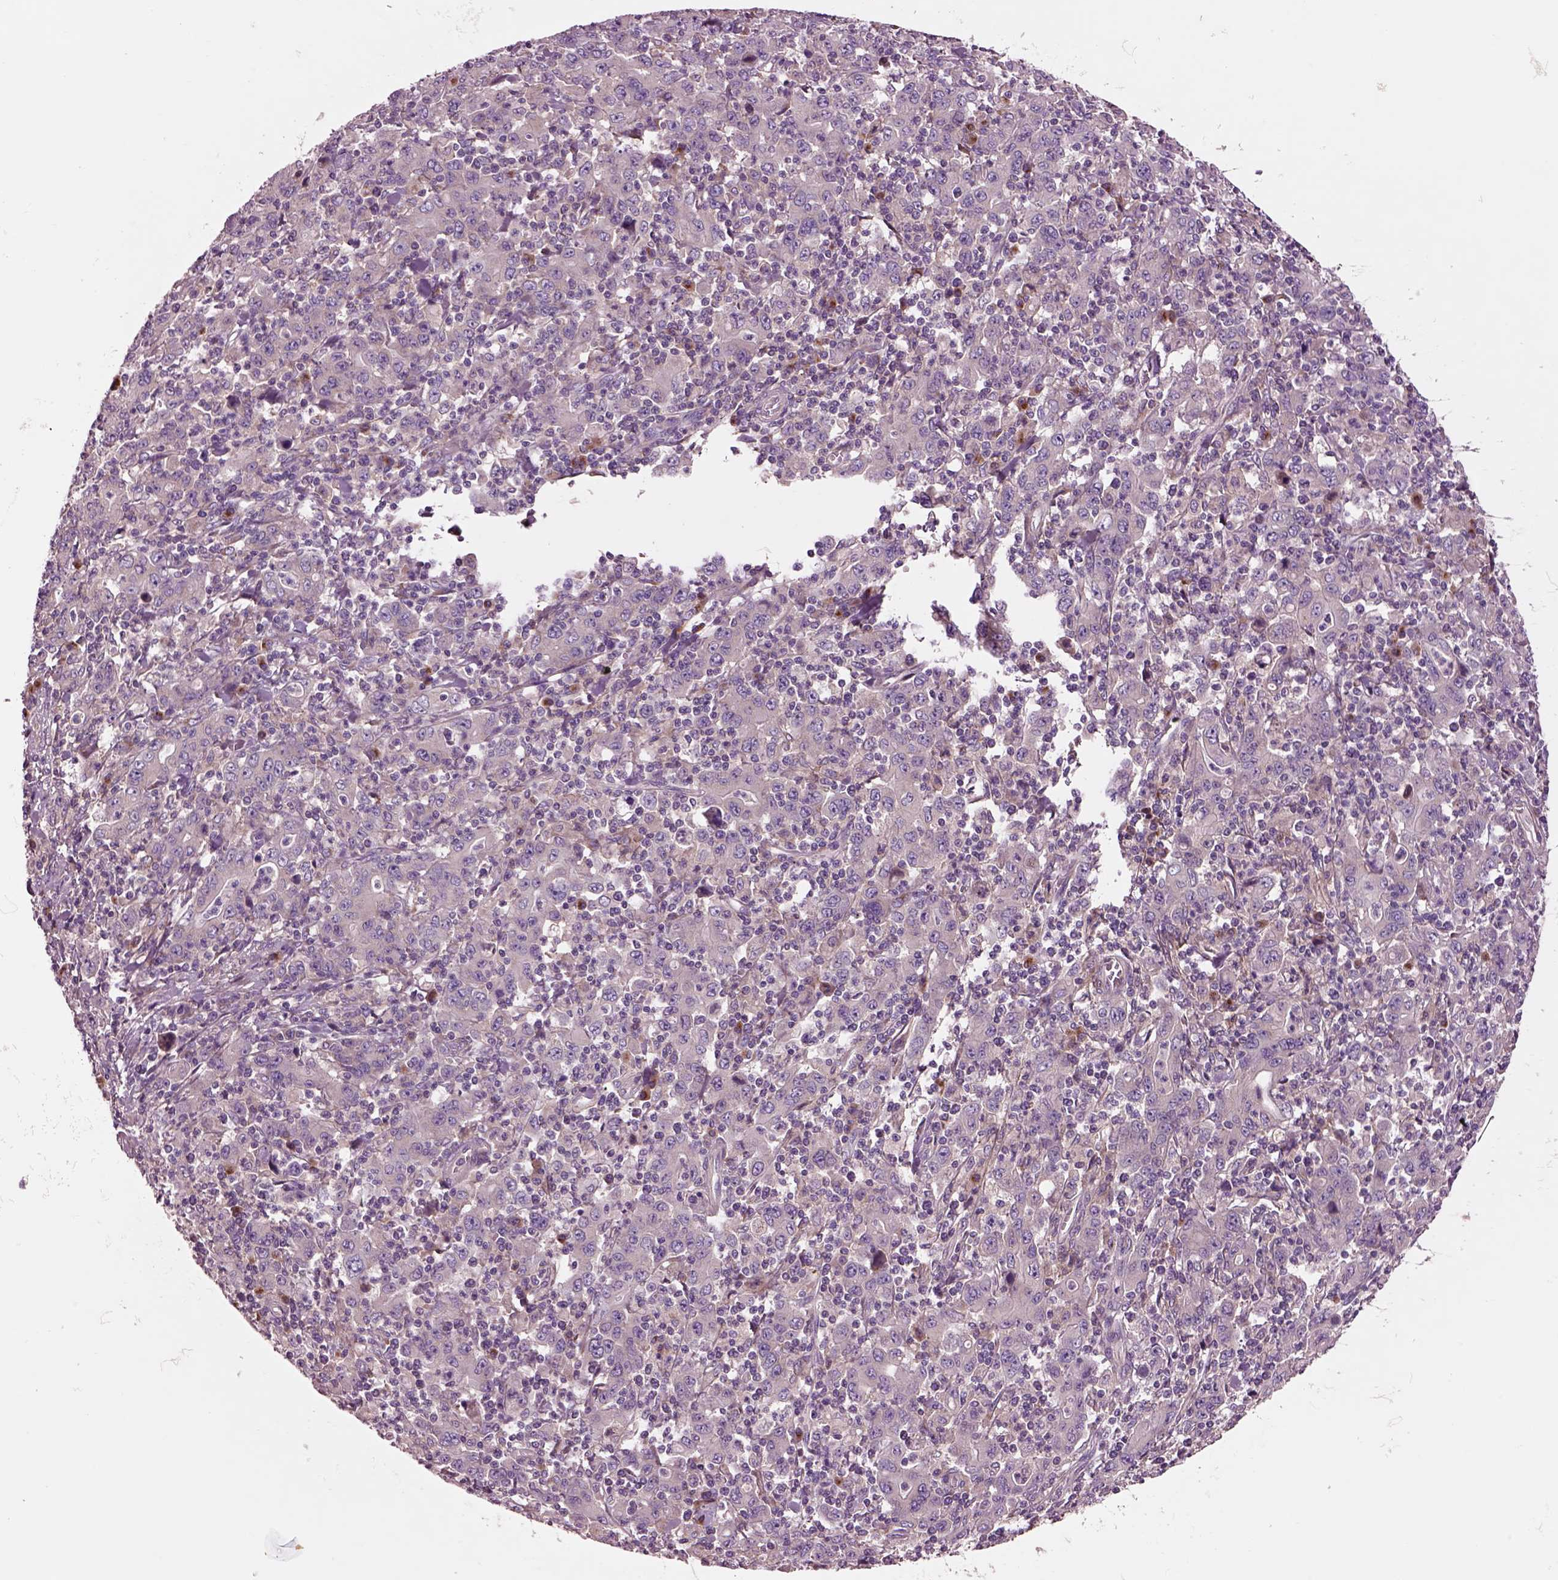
{"staining": {"intensity": "negative", "quantity": "none", "location": "none"}, "tissue": "stomach cancer", "cell_type": "Tumor cells", "image_type": "cancer", "snomed": [{"axis": "morphology", "description": "Adenocarcinoma, NOS"}, {"axis": "topography", "description": "Stomach, upper"}], "caption": "Immunohistochemistry of human adenocarcinoma (stomach) shows no staining in tumor cells. The staining was performed using DAB to visualize the protein expression in brown, while the nuclei were stained in blue with hematoxylin (Magnification: 20x).", "gene": "SEC23A", "patient": {"sex": "male", "age": 69}}